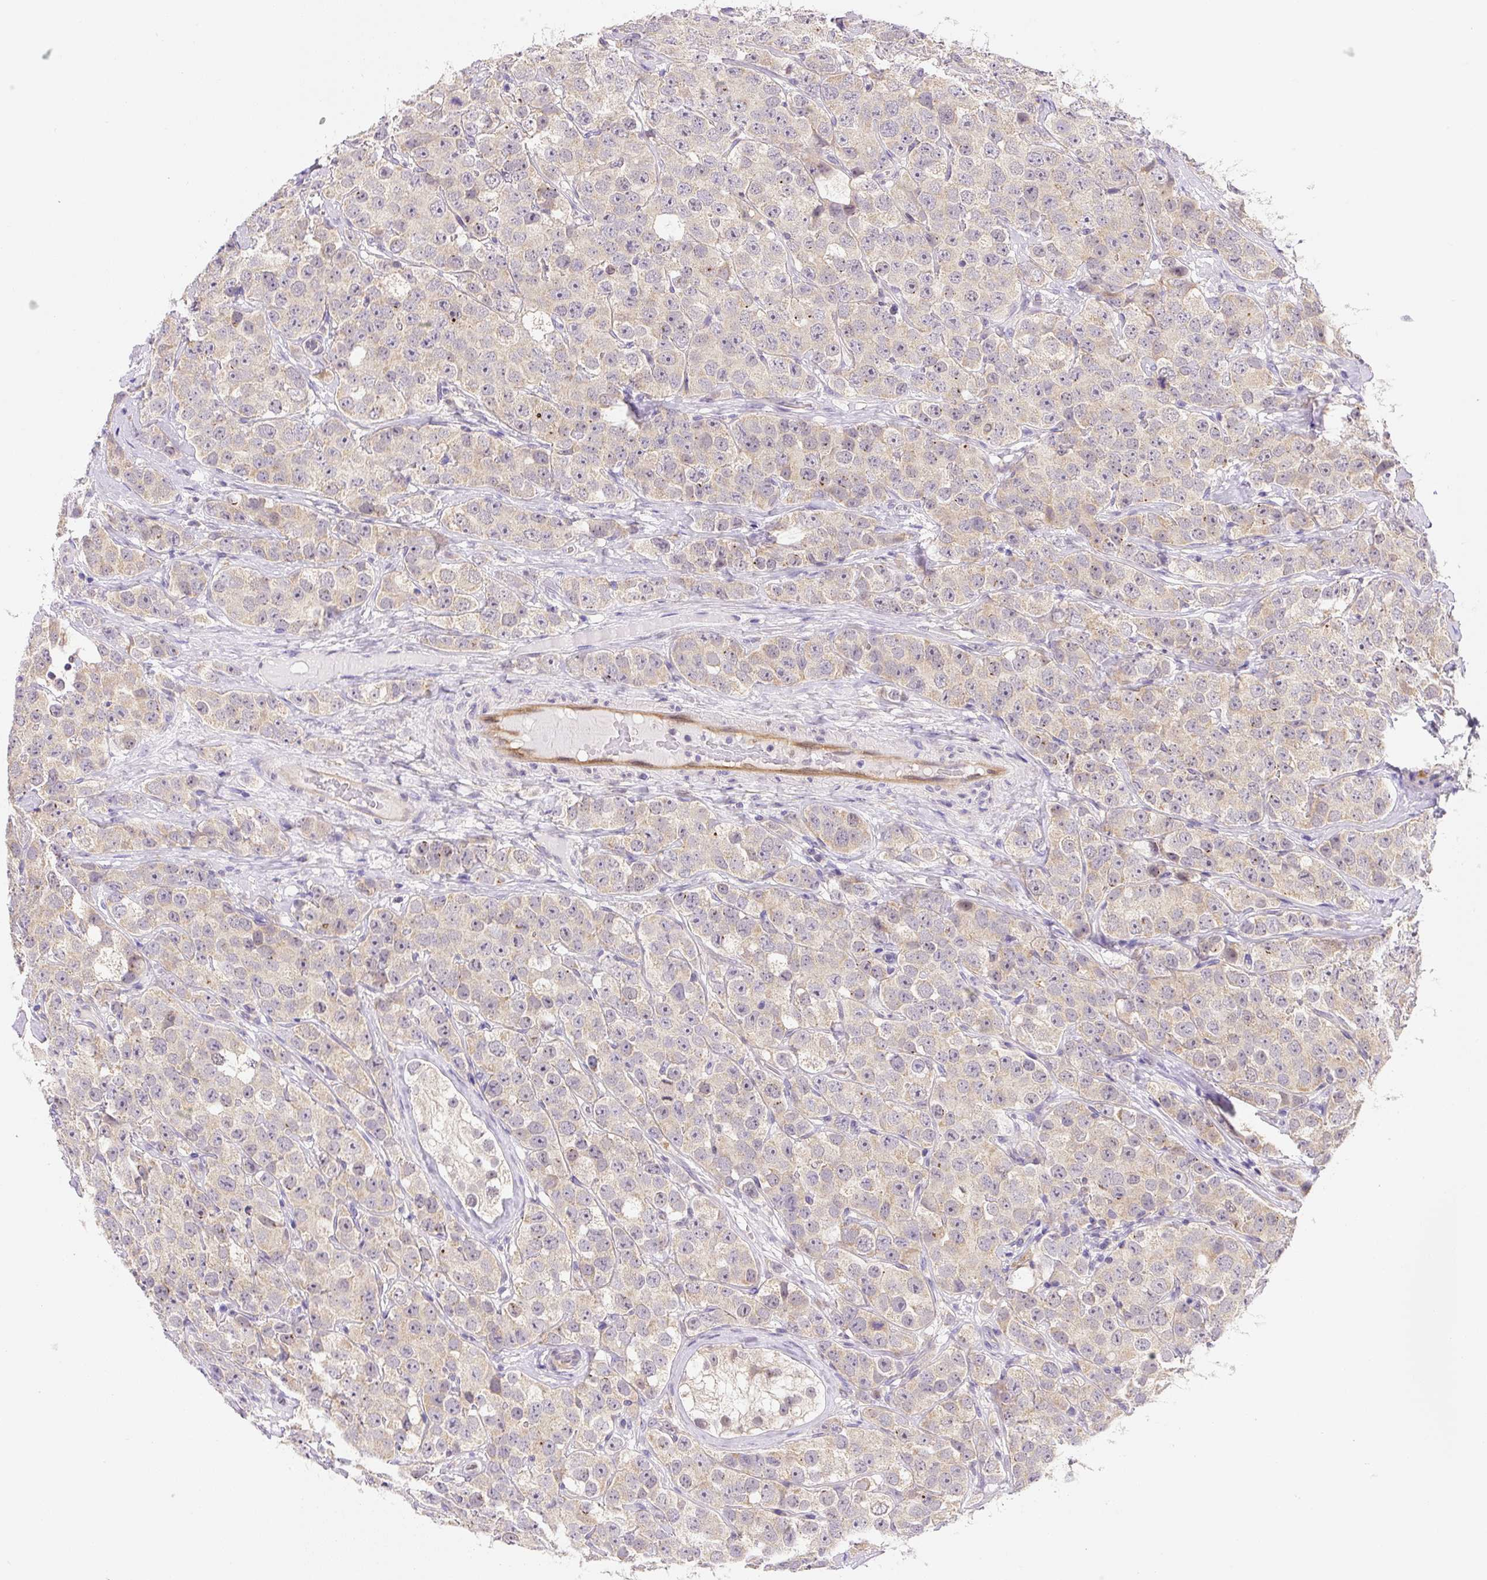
{"staining": {"intensity": "negative", "quantity": "none", "location": "none"}, "tissue": "testis cancer", "cell_type": "Tumor cells", "image_type": "cancer", "snomed": [{"axis": "morphology", "description": "Seminoma, NOS"}, {"axis": "topography", "description": "Testis"}], "caption": "IHC photomicrograph of seminoma (testis) stained for a protein (brown), which exhibits no staining in tumor cells.", "gene": "PLA2G4A", "patient": {"sex": "male", "age": 28}}